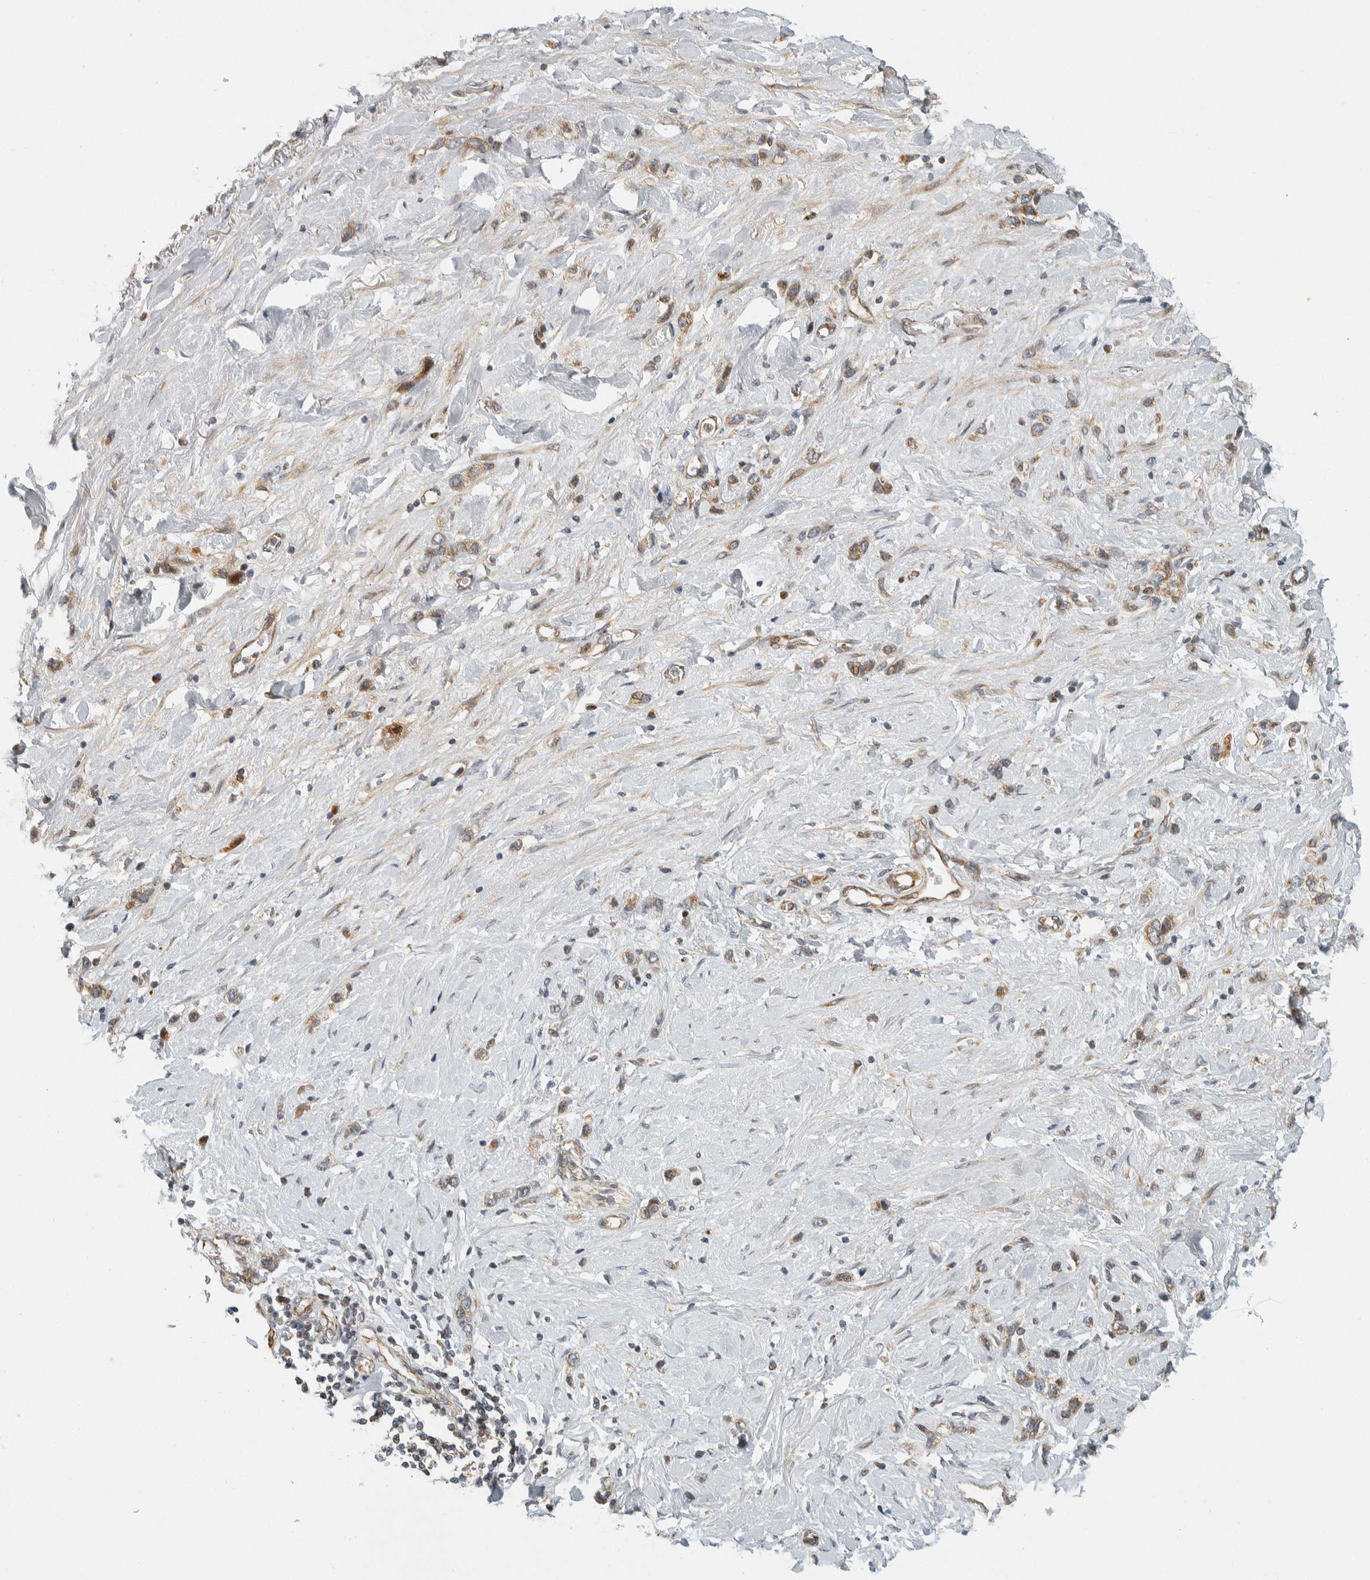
{"staining": {"intensity": "moderate", "quantity": ">75%", "location": "cytoplasmic/membranous"}, "tissue": "stomach cancer", "cell_type": "Tumor cells", "image_type": "cancer", "snomed": [{"axis": "morphology", "description": "Normal tissue, NOS"}, {"axis": "morphology", "description": "Adenocarcinoma, NOS"}, {"axis": "morphology", "description": "Adenocarcinoma, High grade"}, {"axis": "topography", "description": "Stomach, upper"}, {"axis": "topography", "description": "Stomach"}], "caption": "This is a histology image of IHC staining of stomach cancer, which shows moderate expression in the cytoplasmic/membranous of tumor cells.", "gene": "AFP", "patient": {"sex": "female", "age": 65}}